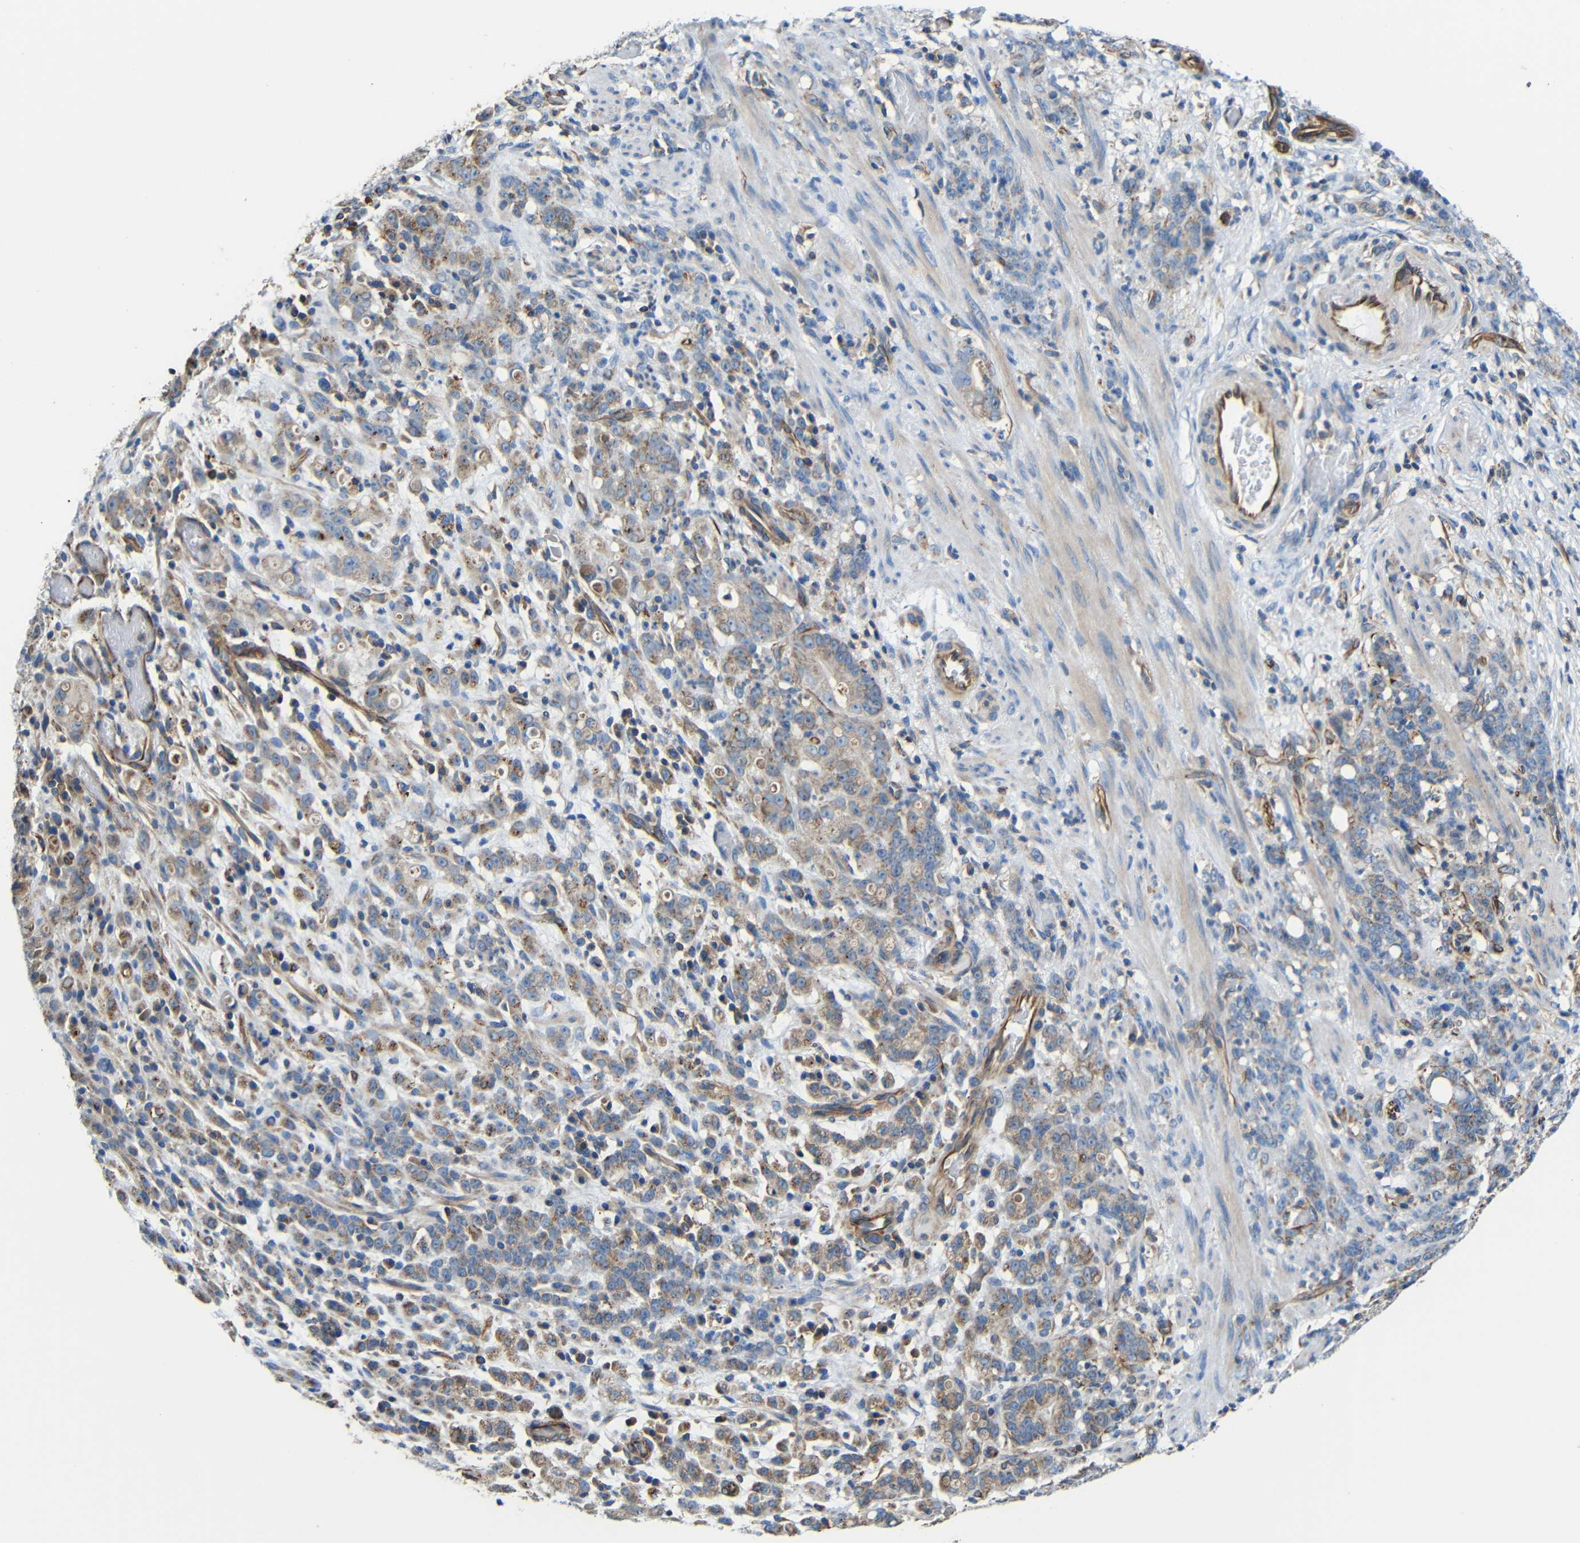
{"staining": {"intensity": "moderate", "quantity": ">75%", "location": "cytoplasmic/membranous"}, "tissue": "stomach cancer", "cell_type": "Tumor cells", "image_type": "cancer", "snomed": [{"axis": "morphology", "description": "Adenocarcinoma, NOS"}, {"axis": "topography", "description": "Stomach, lower"}], "caption": "Human stomach cancer (adenocarcinoma) stained with a brown dye displays moderate cytoplasmic/membranous positive expression in about >75% of tumor cells.", "gene": "IGSF10", "patient": {"sex": "male", "age": 88}}